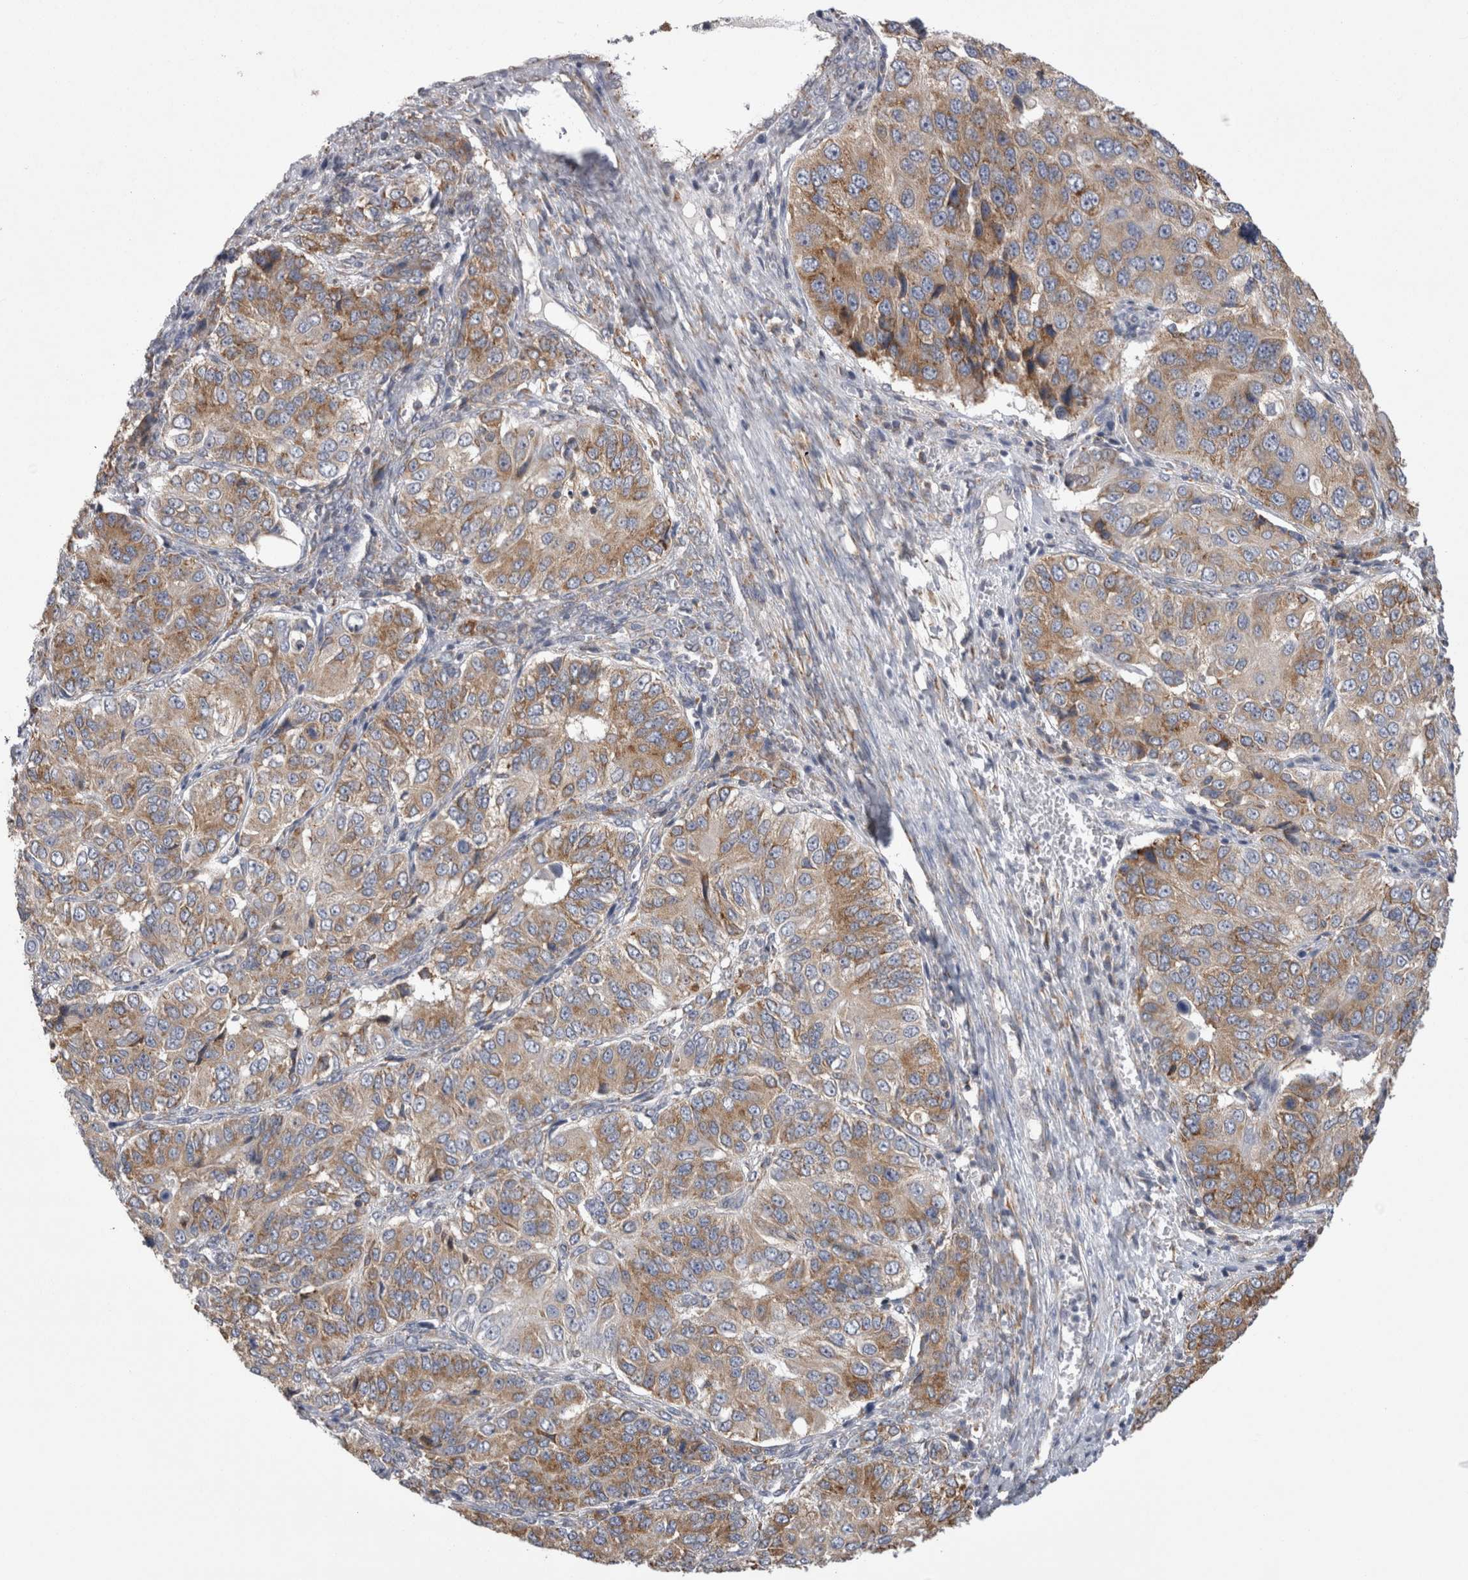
{"staining": {"intensity": "moderate", "quantity": "25%-75%", "location": "cytoplasmic/membranous"}, "tissue": "ovarian cancer", "cell_type": "Tumor cells", "image_type": "cancer", "snomed": [{"axis": "morphology", "description": "Carcinoma, endometroid"}, {"axis": "topography", "description": "Ovary"}], "caption": "High-power microscopy captured an IHC histopathology image of ovarian cancer (endometroid carcinoma), revealing moderate cytoplasmic/membranous expression in approximately 25%-75% of tumor cells. (brown staining indicates protein expression, while blue staining denotes nuclei).", "gene": "ZNF341", "patient": {"sex": "female", "age": 51}}